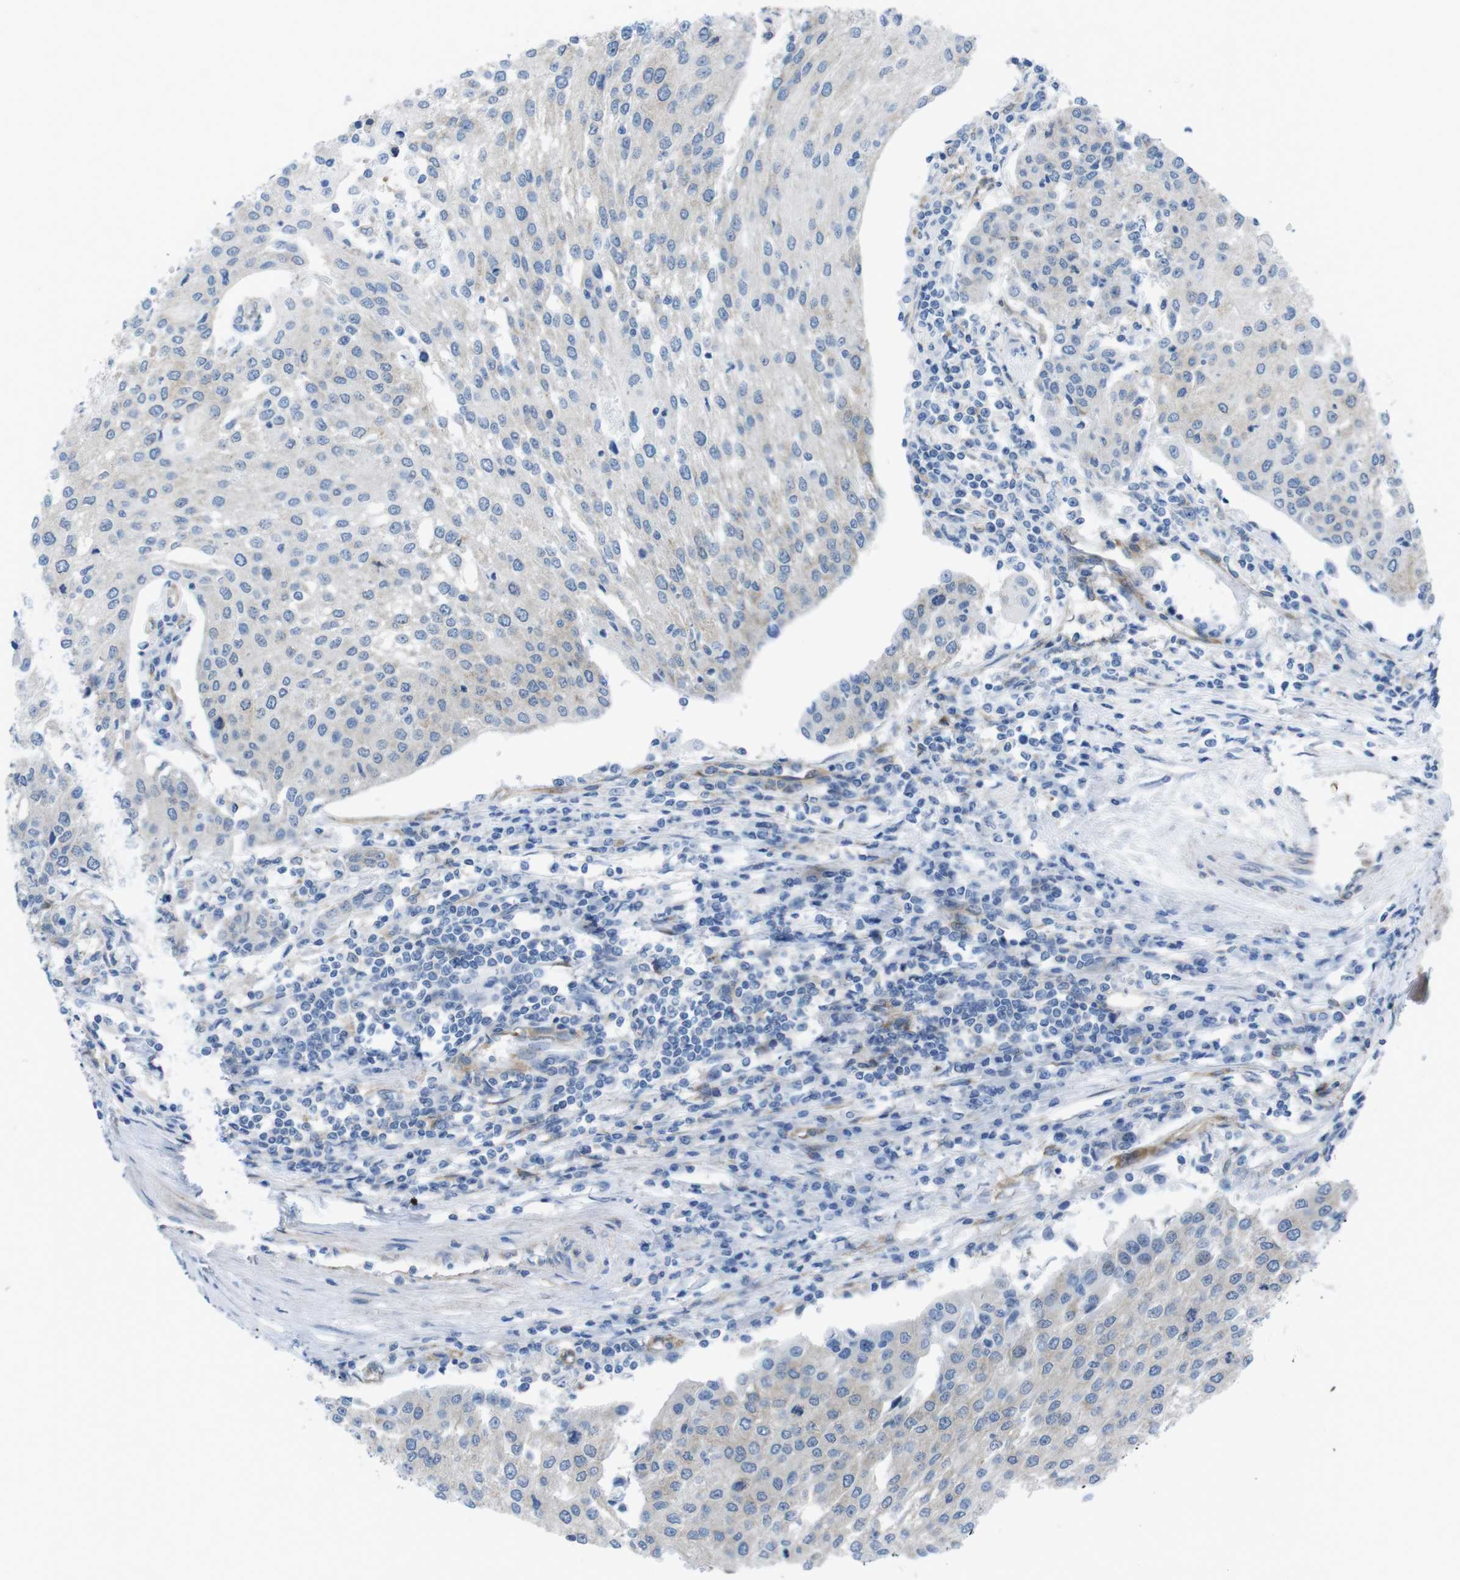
{"staining": {"intensity": "negative", "quantity": "none", "location": "none"}, "tissue": "urothelial cancer", "cell_type": "Tumor cells", "image_type": "cancer", "snomed": [{"axis": "morphology", "description": "Urothelial carcinoma, High grade"}, {"axis": "topography", "description": "Urinary bladder"}], "caption": "Immunohistochemical staining of high-grade urothelial carcinoma shows no significant staining in tumor cells. Brightfield microscopy of immunohistochemistry stained with DAB (3,3'-diaminobenzidine) (brown) and hematoxylin (blue), captured at high magnification.", "gene": "DIAPH2", "patient": {"sex": "female", "age": 85}}